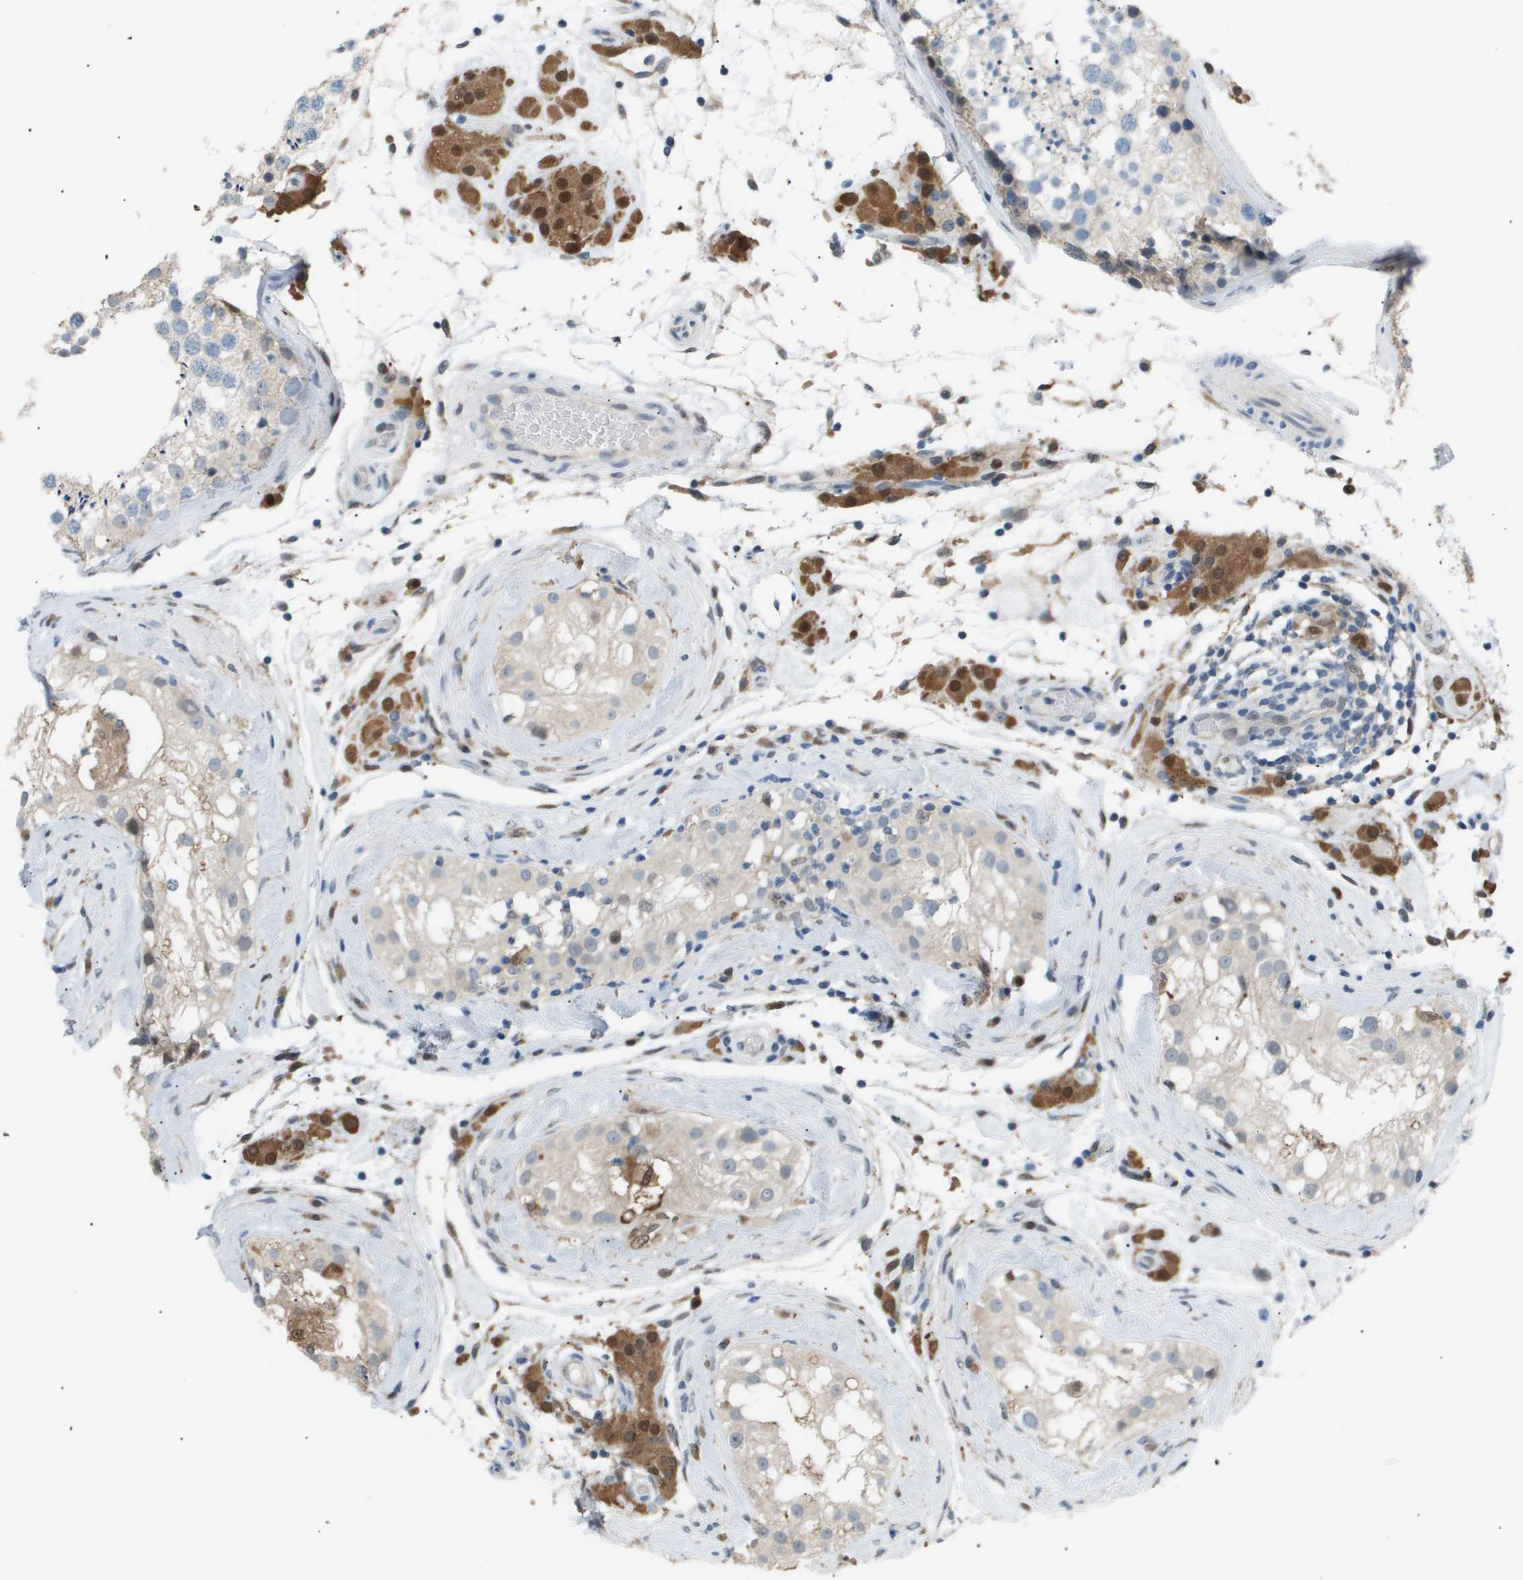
{"staining": {"intensity": "weak", "quantity": "25%-75%", "location": "cytoplasmic/membranous"}, "tissue": "testis", "cell_type": "Cells in seminiferous ducts", "image_type": "normal", "snomed": [{"axis": "morphology", "description": "Normal tissue, NOS"}, {"axis": "topography", "description": "Testis"}], "caption": "Immunohistochemical staining of normal human testis displays weak cytoplasmic/membranous protein positivity in approximately 25%-75% of cells in seminiferous ducts. (DAB = brown stain, brightfield microscopy at high magnification).", "gene": "AKR1A1", "patient": {"sex": "male", "age": 46}}